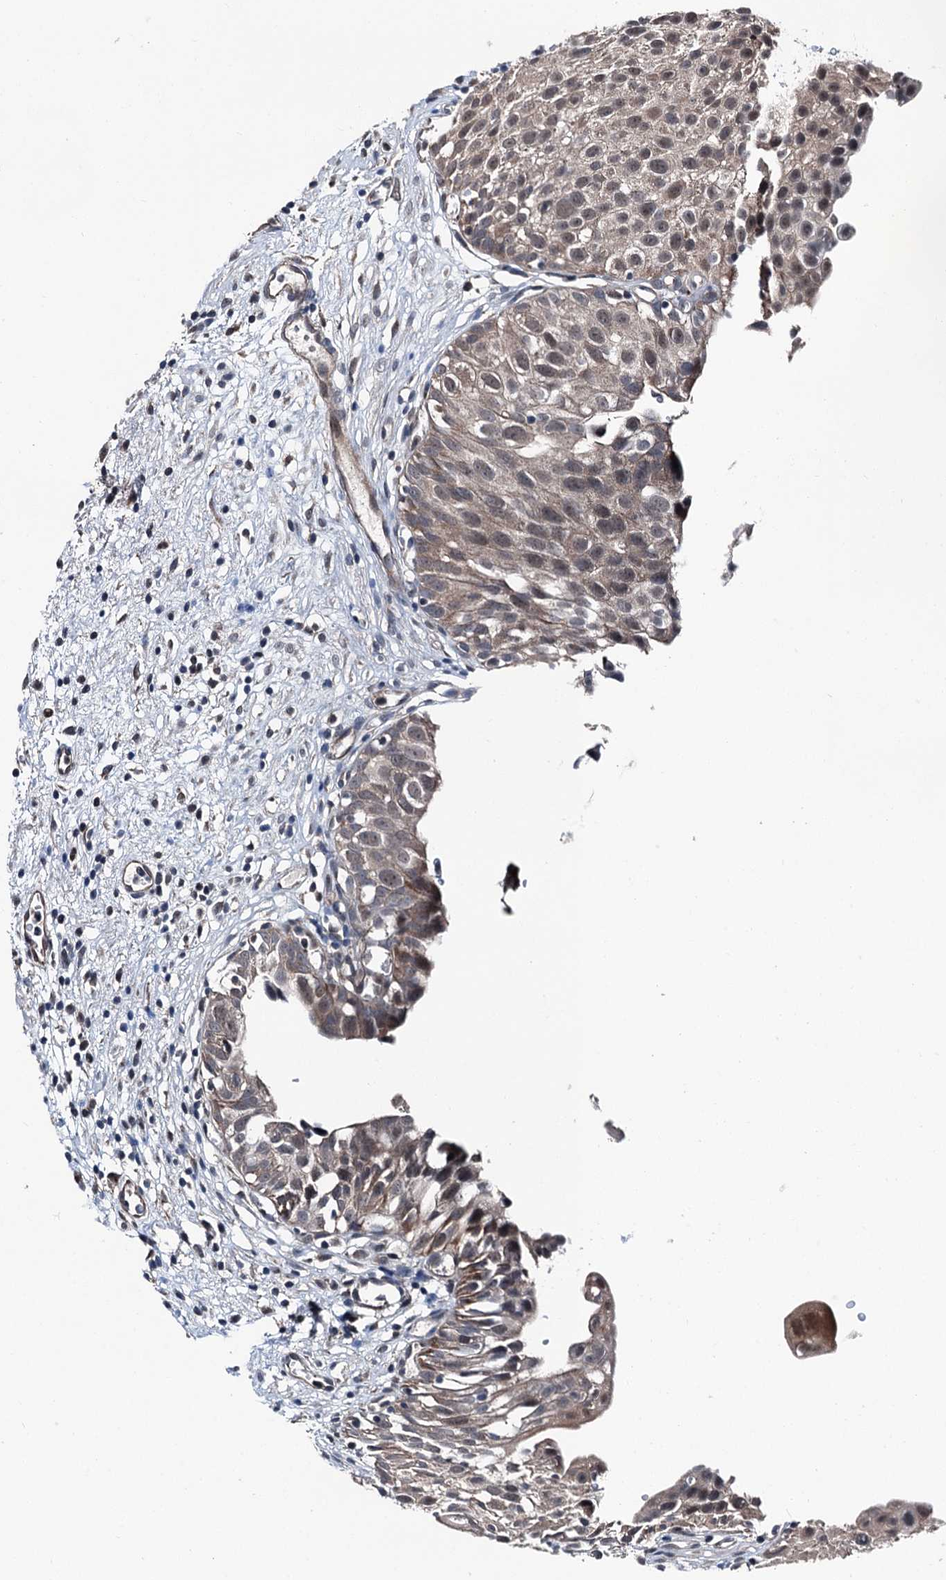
{"staining": {"intensity": "moderate", "quantity": ">75%", "location": "cytoplasmic/membranous"}, "tissue": "urinary bladder", "cell_type": "Urothelial cells", "image_type": "normal", "snomed": [{"axis": "morphology", "description": "Normal tissue, NOS"}, {"axis": "topography", "description": "Urinary bladder"}], "caption": "This image reveals immunohistochemistry staining of benign urinary bladder, with medium moderate cytoplasmic/membranous positivity in about >75% of urothelial cells.", "gene": "PSMD13", "patient": {"sex": "male", "age": 51}}